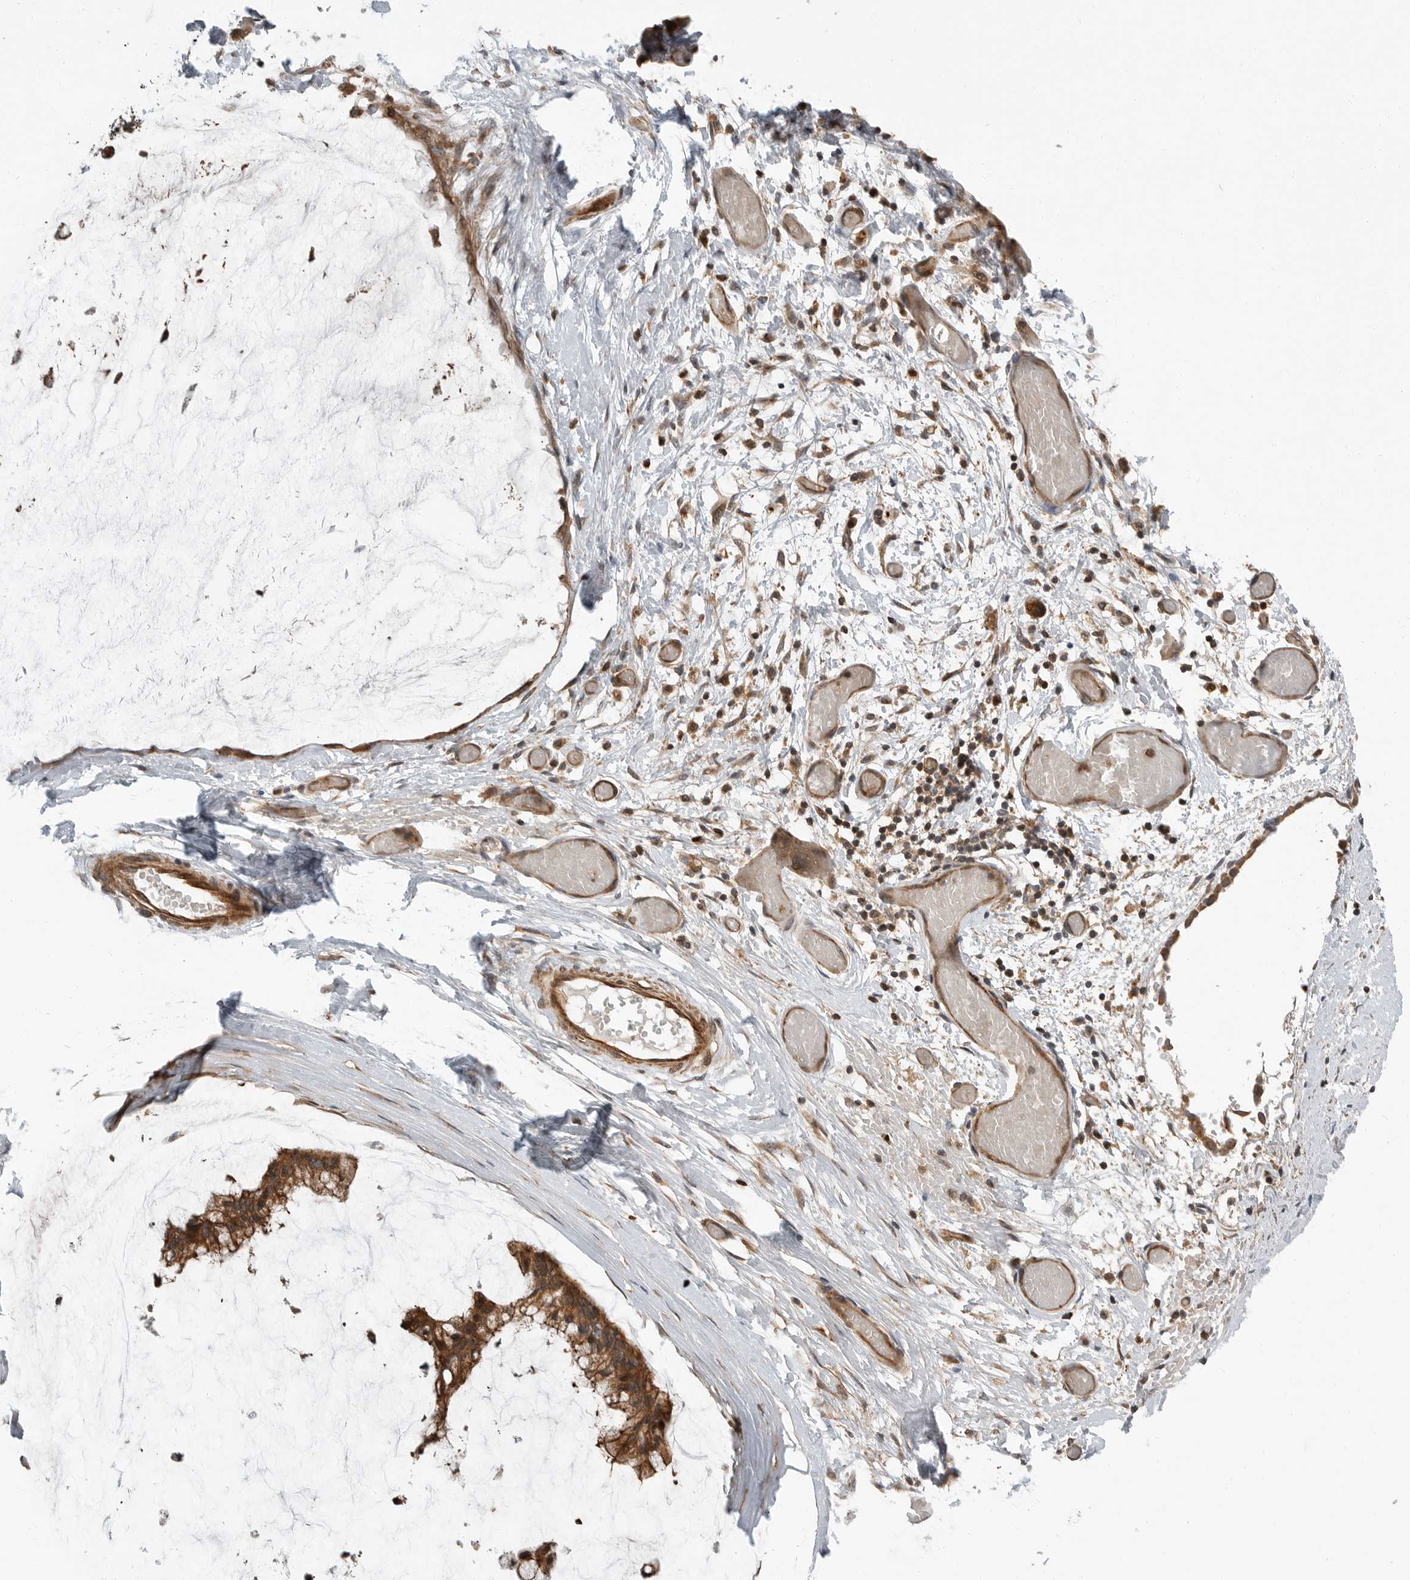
{"staining": {"intensity": "strong", "quantity": ">75%", "location": "cytoplasmic/membranous,nuclear"}, "tissue": "ovarian cancer", "cell_type": "Tumor cells", "image_type": "cancer", "snomed": [{"axis": "morphology", "description": "Cystadenocarcinoma, mucinous, NOS"}, {"axis": "topography", "description": "Ovary"}], "caption": "Ovarian mucinous cystadenocarcinoma stained with a brown dye reveals strong cytoplasmic/membranous and nuclear positive expression in approximately >75% of tumor cells.", "gene": "STRAP", "patient": {"sex": "female", "age": 39}}